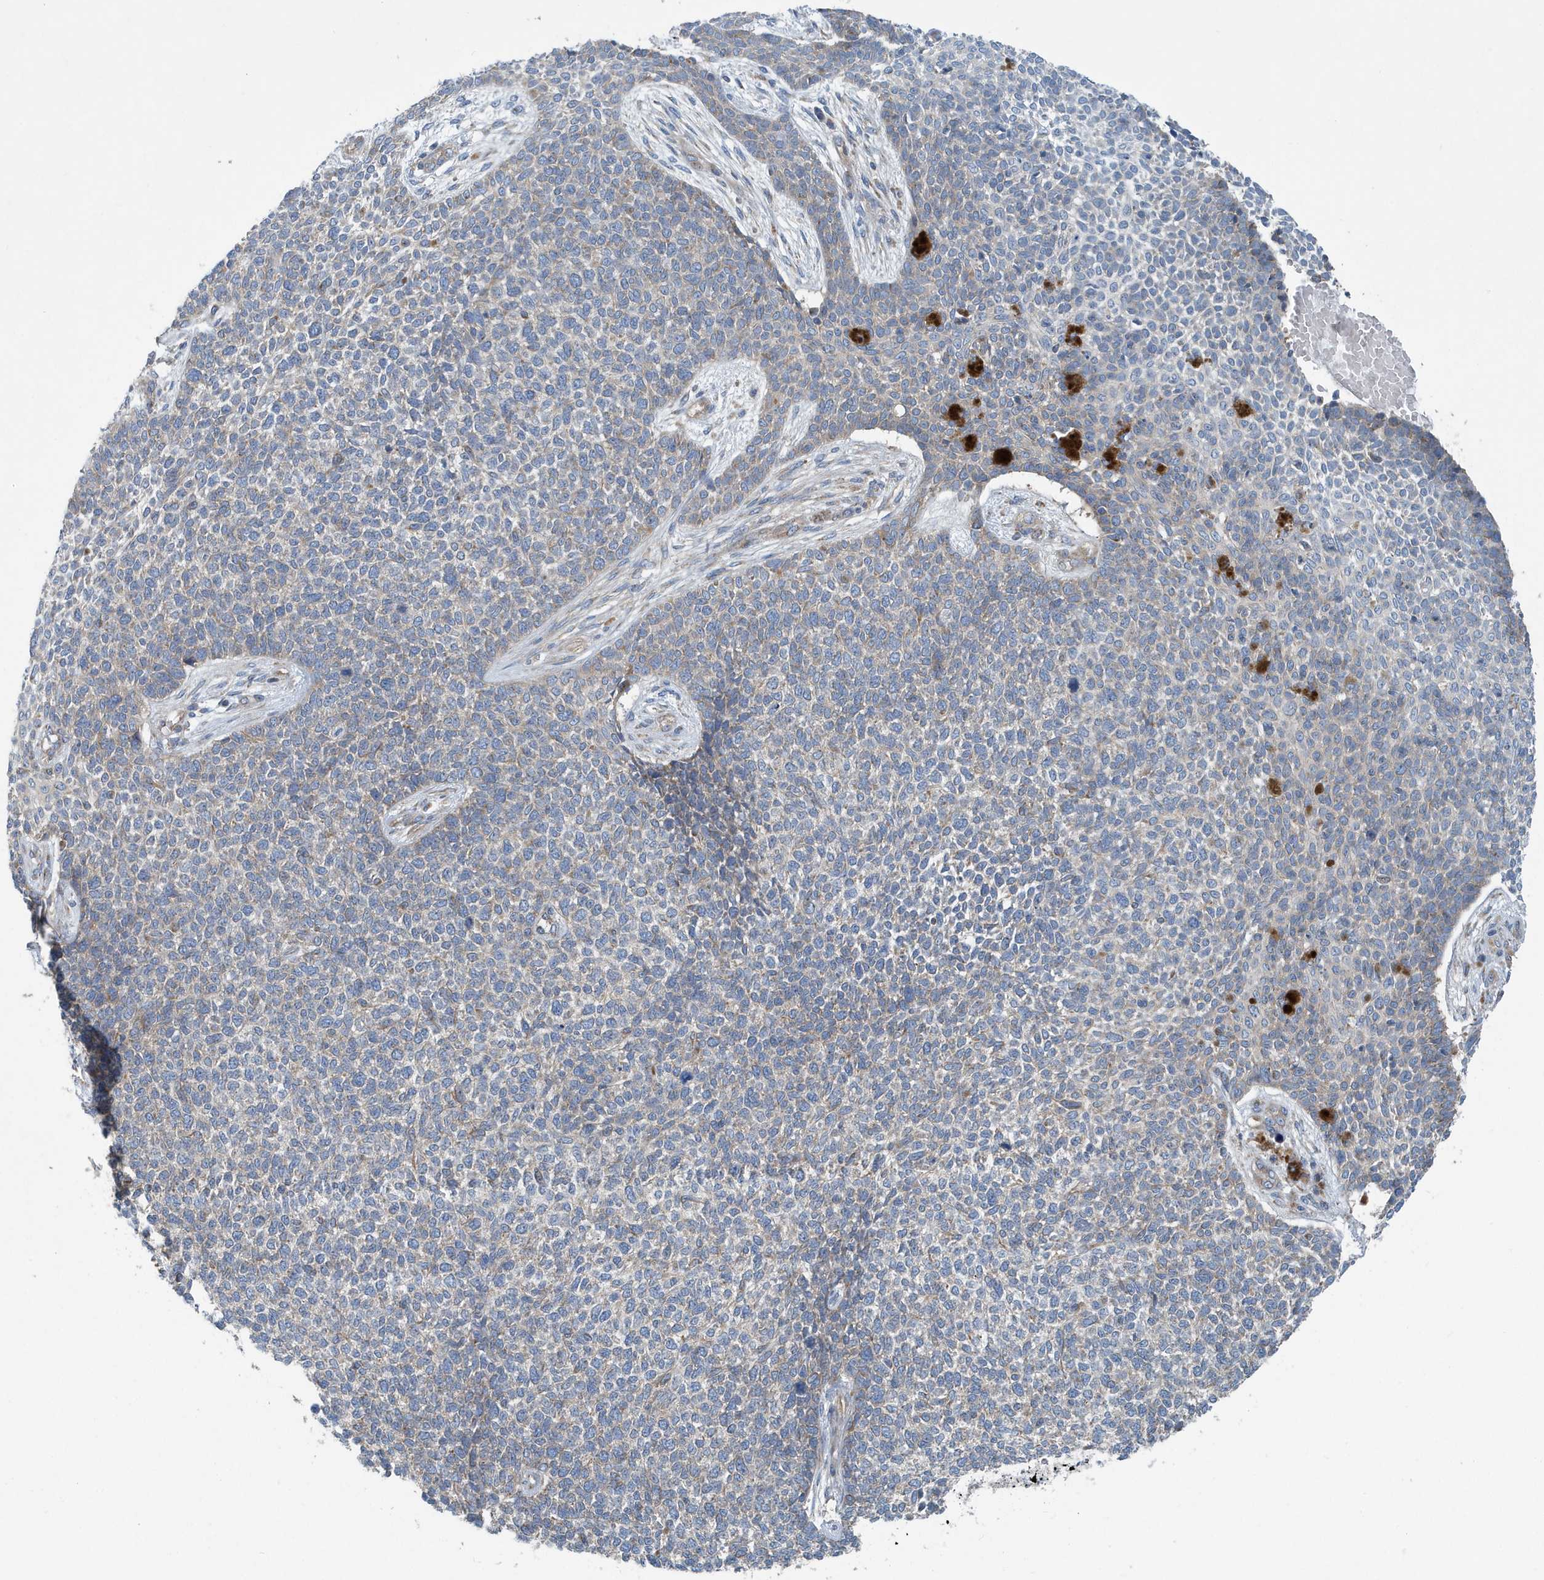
{"staining": {"intensity": "weak", "quantity": "<25%", "location": "cytoplasmic/membranous"}, "tissue": "skin cancer", "cell_type": "Tumor cells", "image_type": "cancer", "snomed": [{"axis": "morphology", "description": "Basal cell carcinoma"}, {"axis": "topography", "description": "Skin"}], "caption": "Immunohistochemical staining of skin cancer (basal cell carcinoma) demonstrates no significant expression in tumor cells. (DAB immunohistochemistry (IHC) with hematoxylin counter stain).", "gene": "PPM1M", "patient": {"sex": "female", "age": 84}}